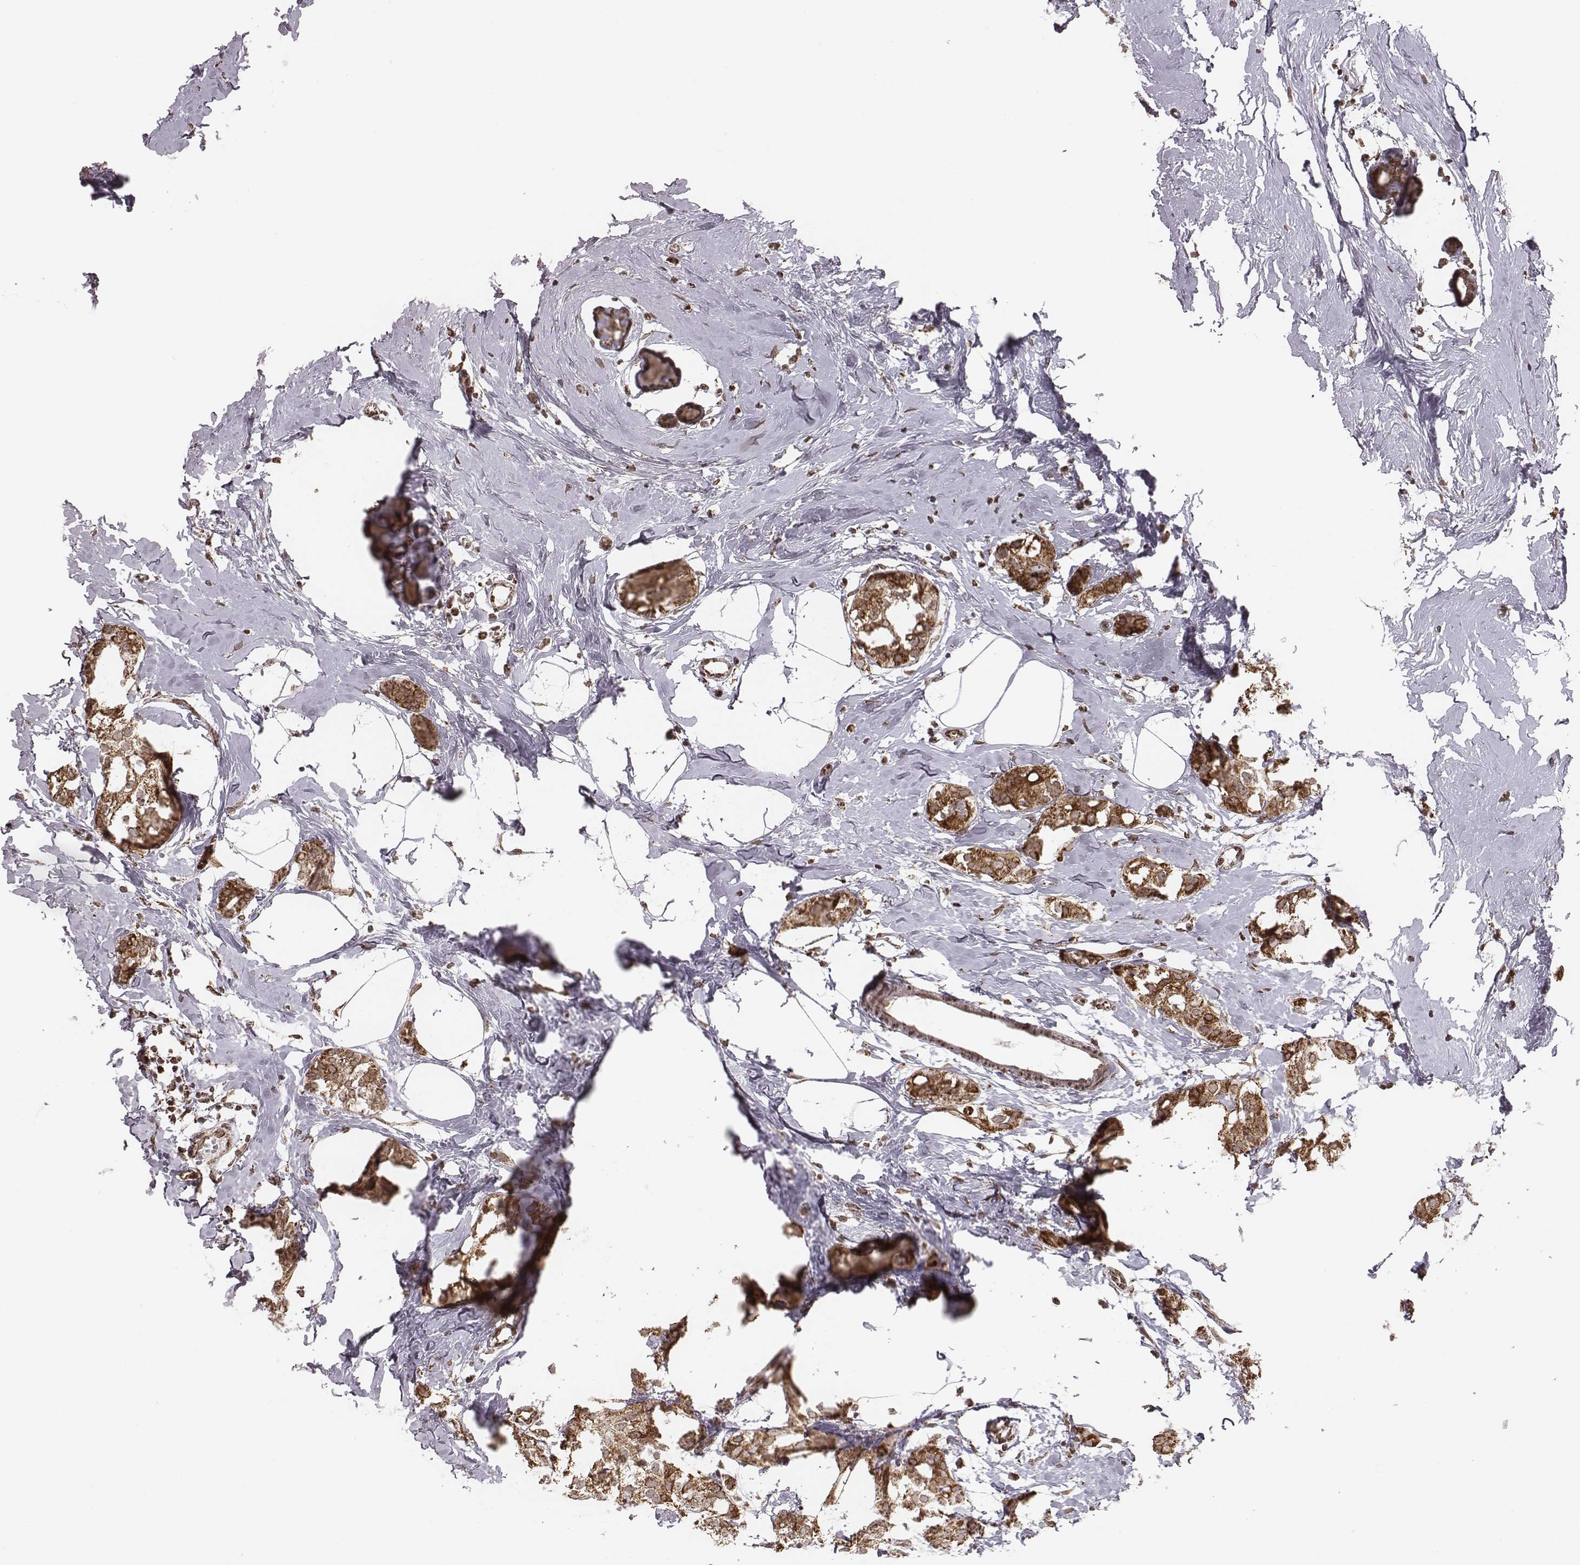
{"staining": {"intensity": "moderate", "quantity": ">75%", "location": "cytoplasmic/membranous"}, "tissue": "breast cancer", "cell_type": "Tumor cells", "image_type": "cancer", "snomed": [{"axis": "morphology", "description": "Duct carcinoma"}, {"axis": "topography", "description": "Breast"}], "caption": "Breast invasive ductal carcinoma tissue reveals moderate cytoplasmic/membranous staining in about >75% of tumor cells, visualized by immunohistochemistry. The protein of interest is stained brown, and the nuclei are stained in blue (DAB (3,3'-diaminobenzidine) IHC with brightfield microscopy, high magnification).", "gene": "ACOT2", "patient": {"sex": "female", "age": 40}}